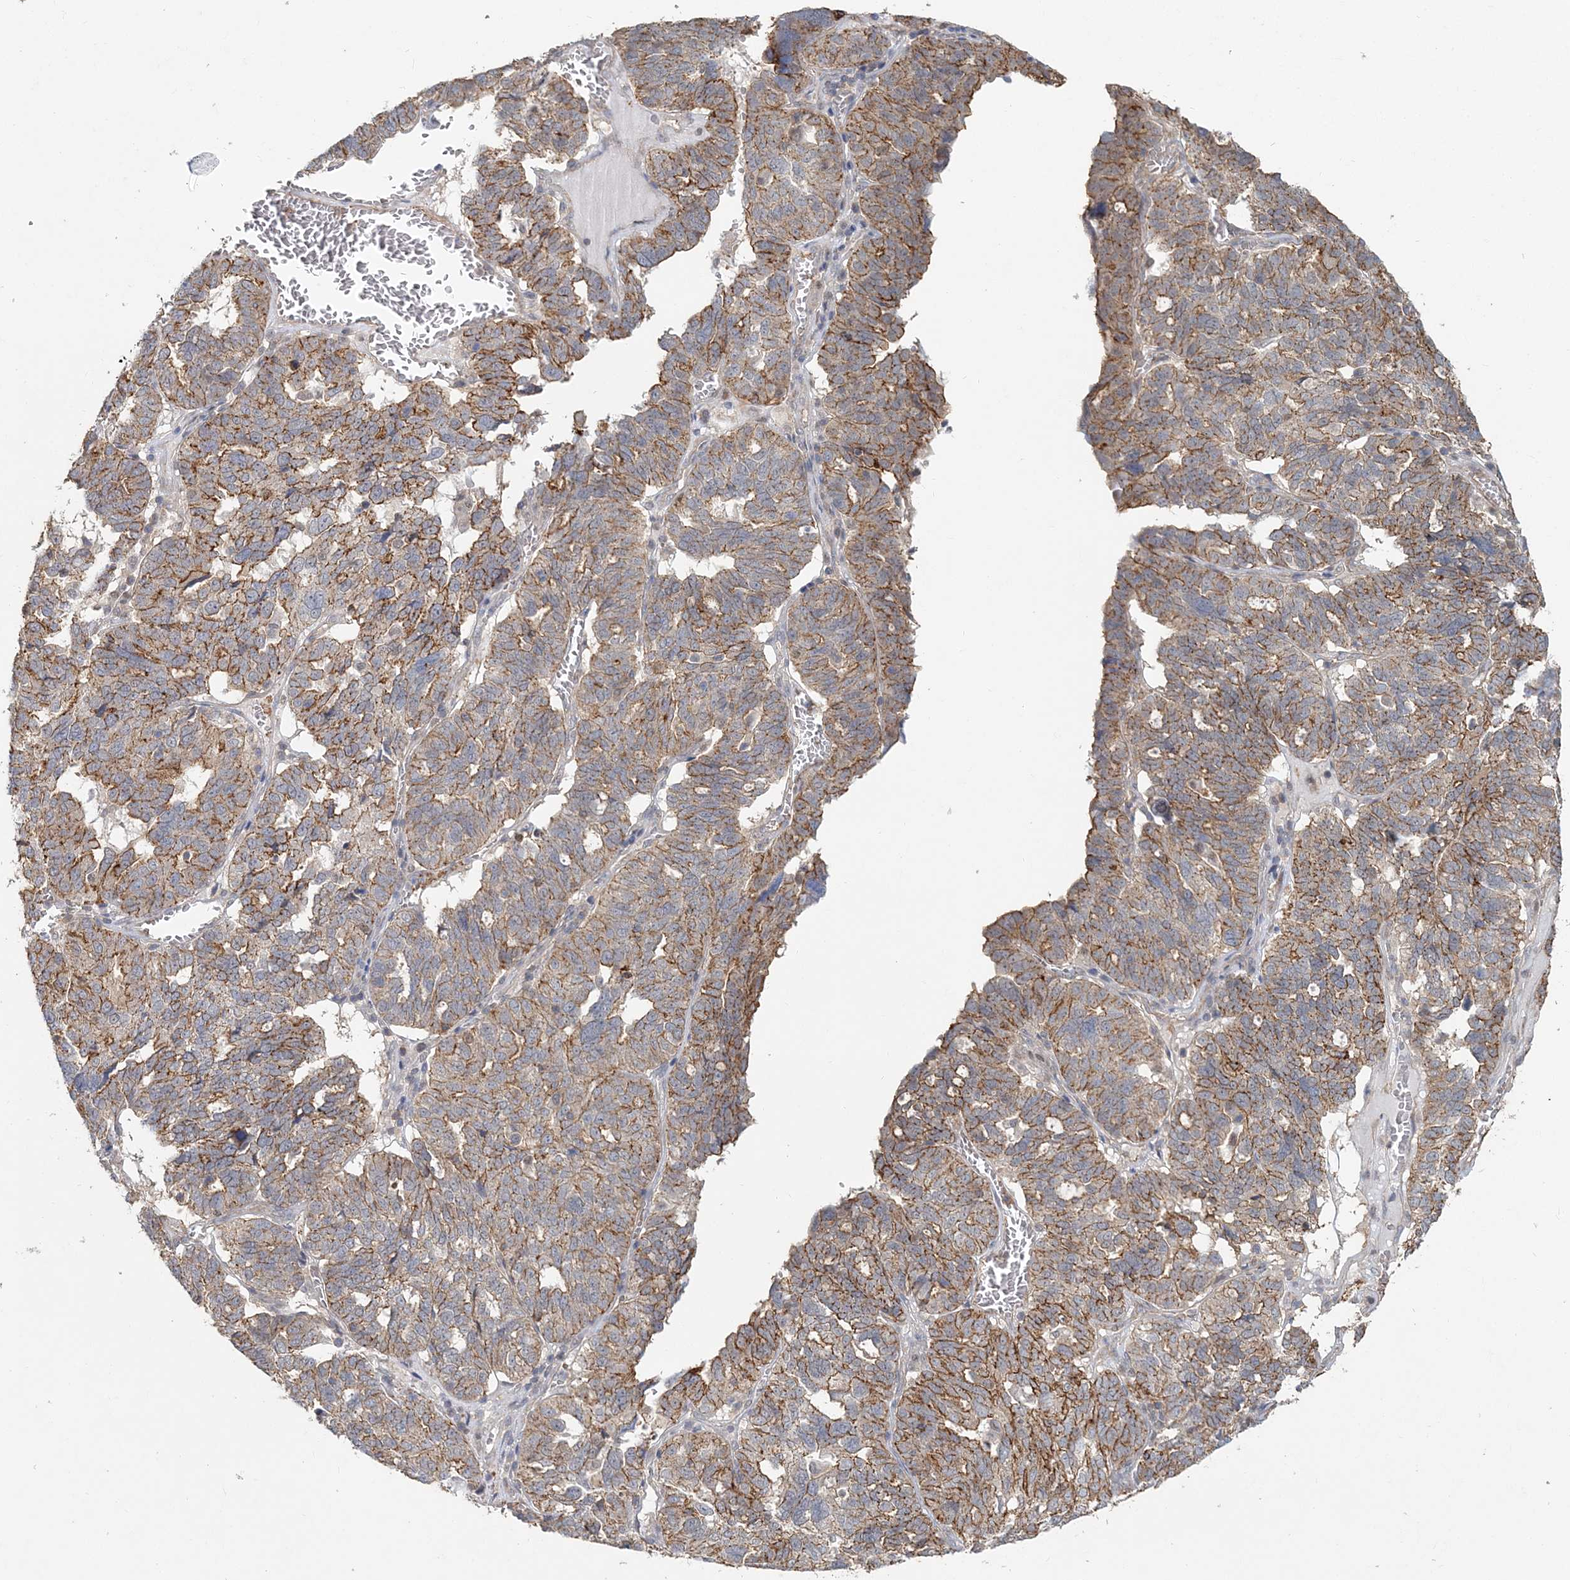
{"staining": {"intensity": "moderate", "quantity": ">75%", "location": "cytoplasmic/membranous"}, "tissue": "ovarian cancer", "cell_type": "Tumor cells", "image_type": "cancer", "snomed": [{"axis": "morphology", "description": "Cystadenocarcinoma, serous, NOS"}, {"axis": "topography", "description": "Ovary"}], "caption": "Protein analysis of ovarian cancer tissue demonstrates moderate cytoplasmic/membranous staining in about >75% of tumor cells.", "gene": "MAT2B", "patient": {"sex": "female", "age": 59}}